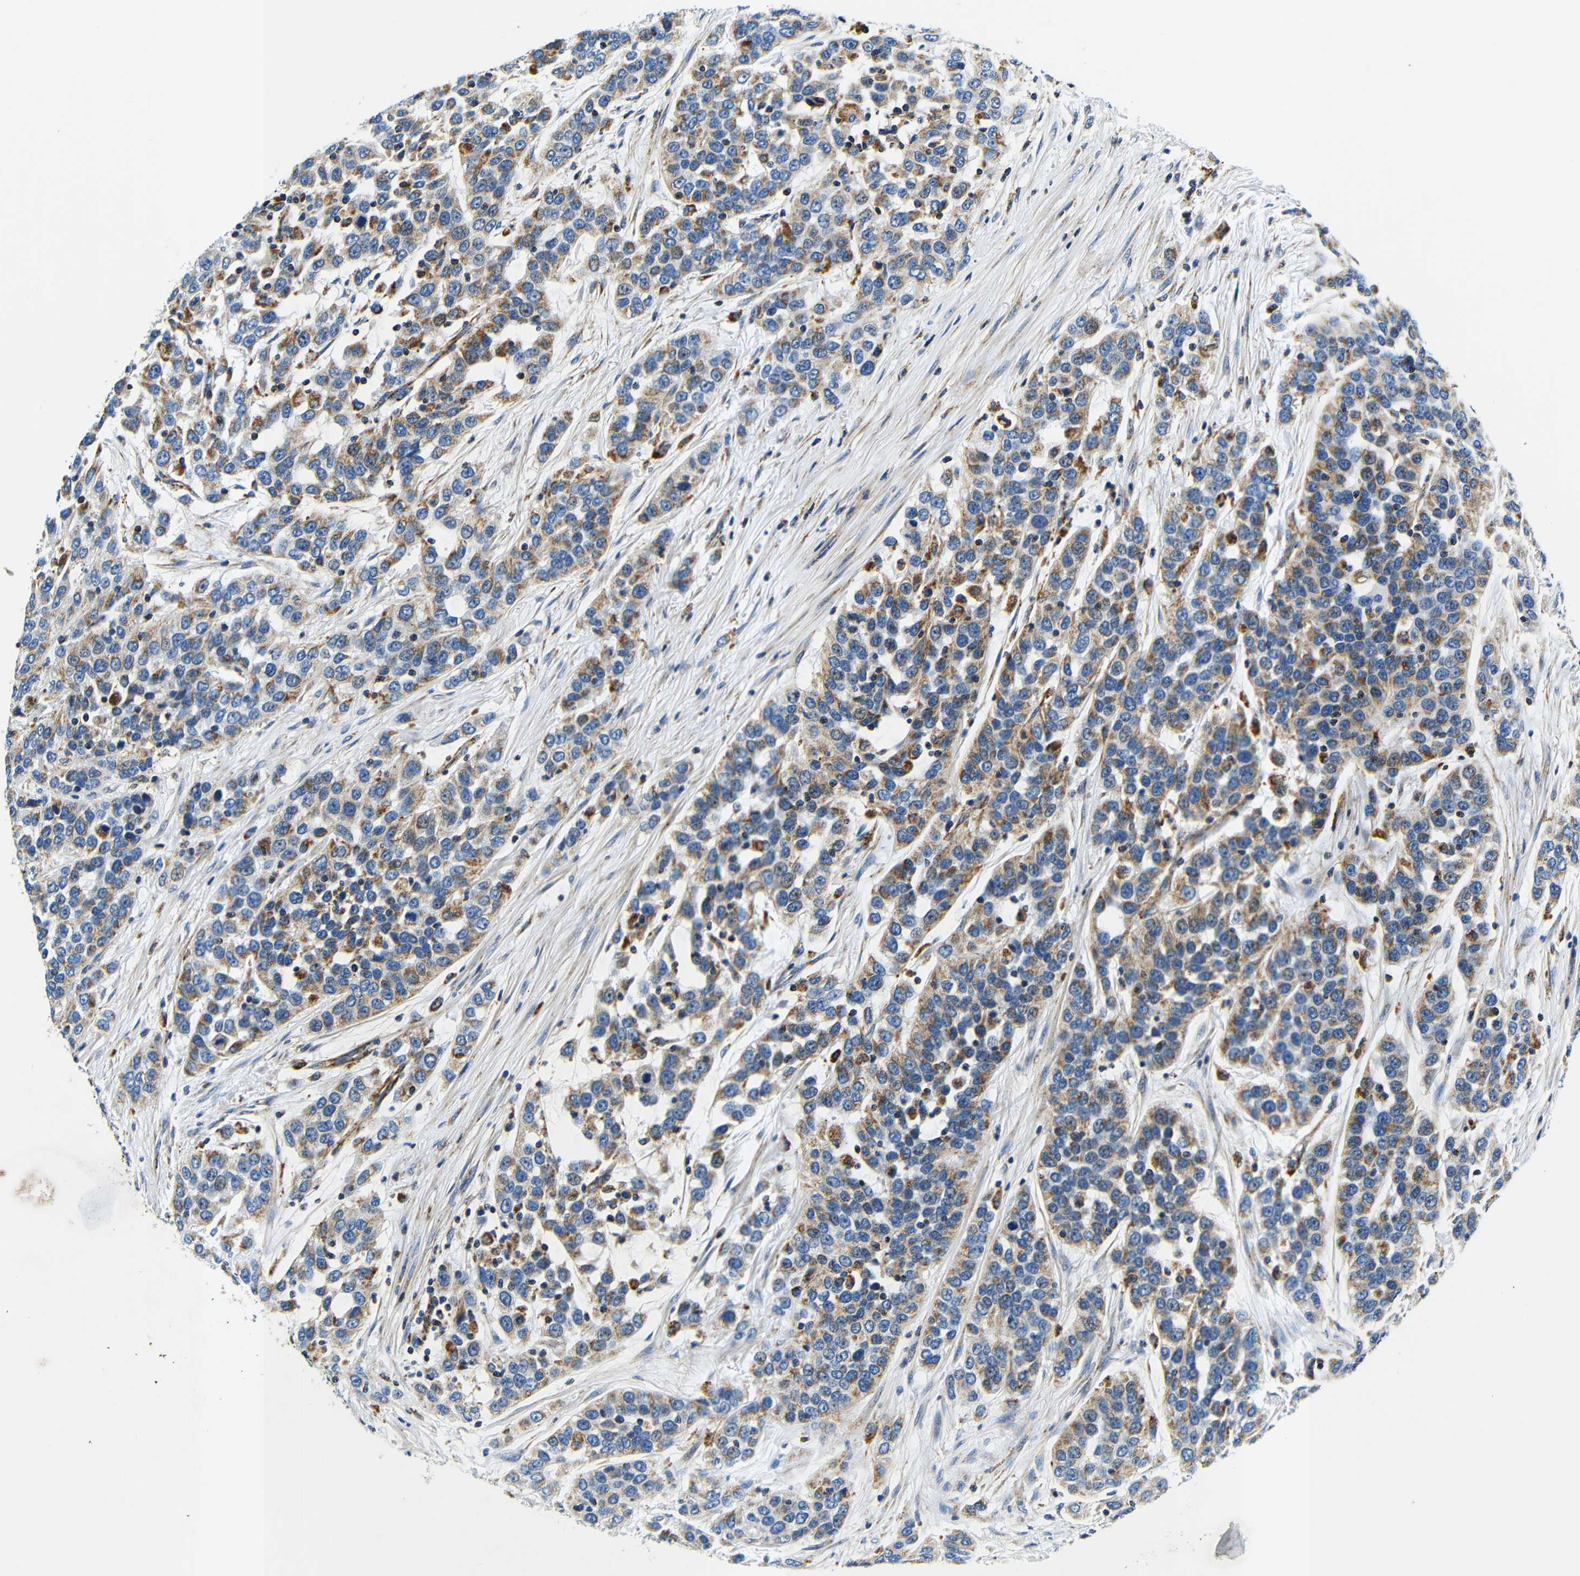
{"staining": {"intensity": "moderate", "quantity": ">75%", "location": "cytoplasmic/membranous"}, "tissue": "urothelial cancer", "cell_type": "Tumor cells", "image_type": "cancer", "snomed": [{"axis": "morphology", "description": "Urothelial carcinoma, High grade"}, {"axis": "topography", "description": "Urinary bladder"}], "caption": "High-grade urothelial carcinoma stained for a protein exhibits moderate cytoplasmic/membranous positivity in tumor cells.", "gene": "GALNT18", "patient": {"sex": "female", "age": 80}}